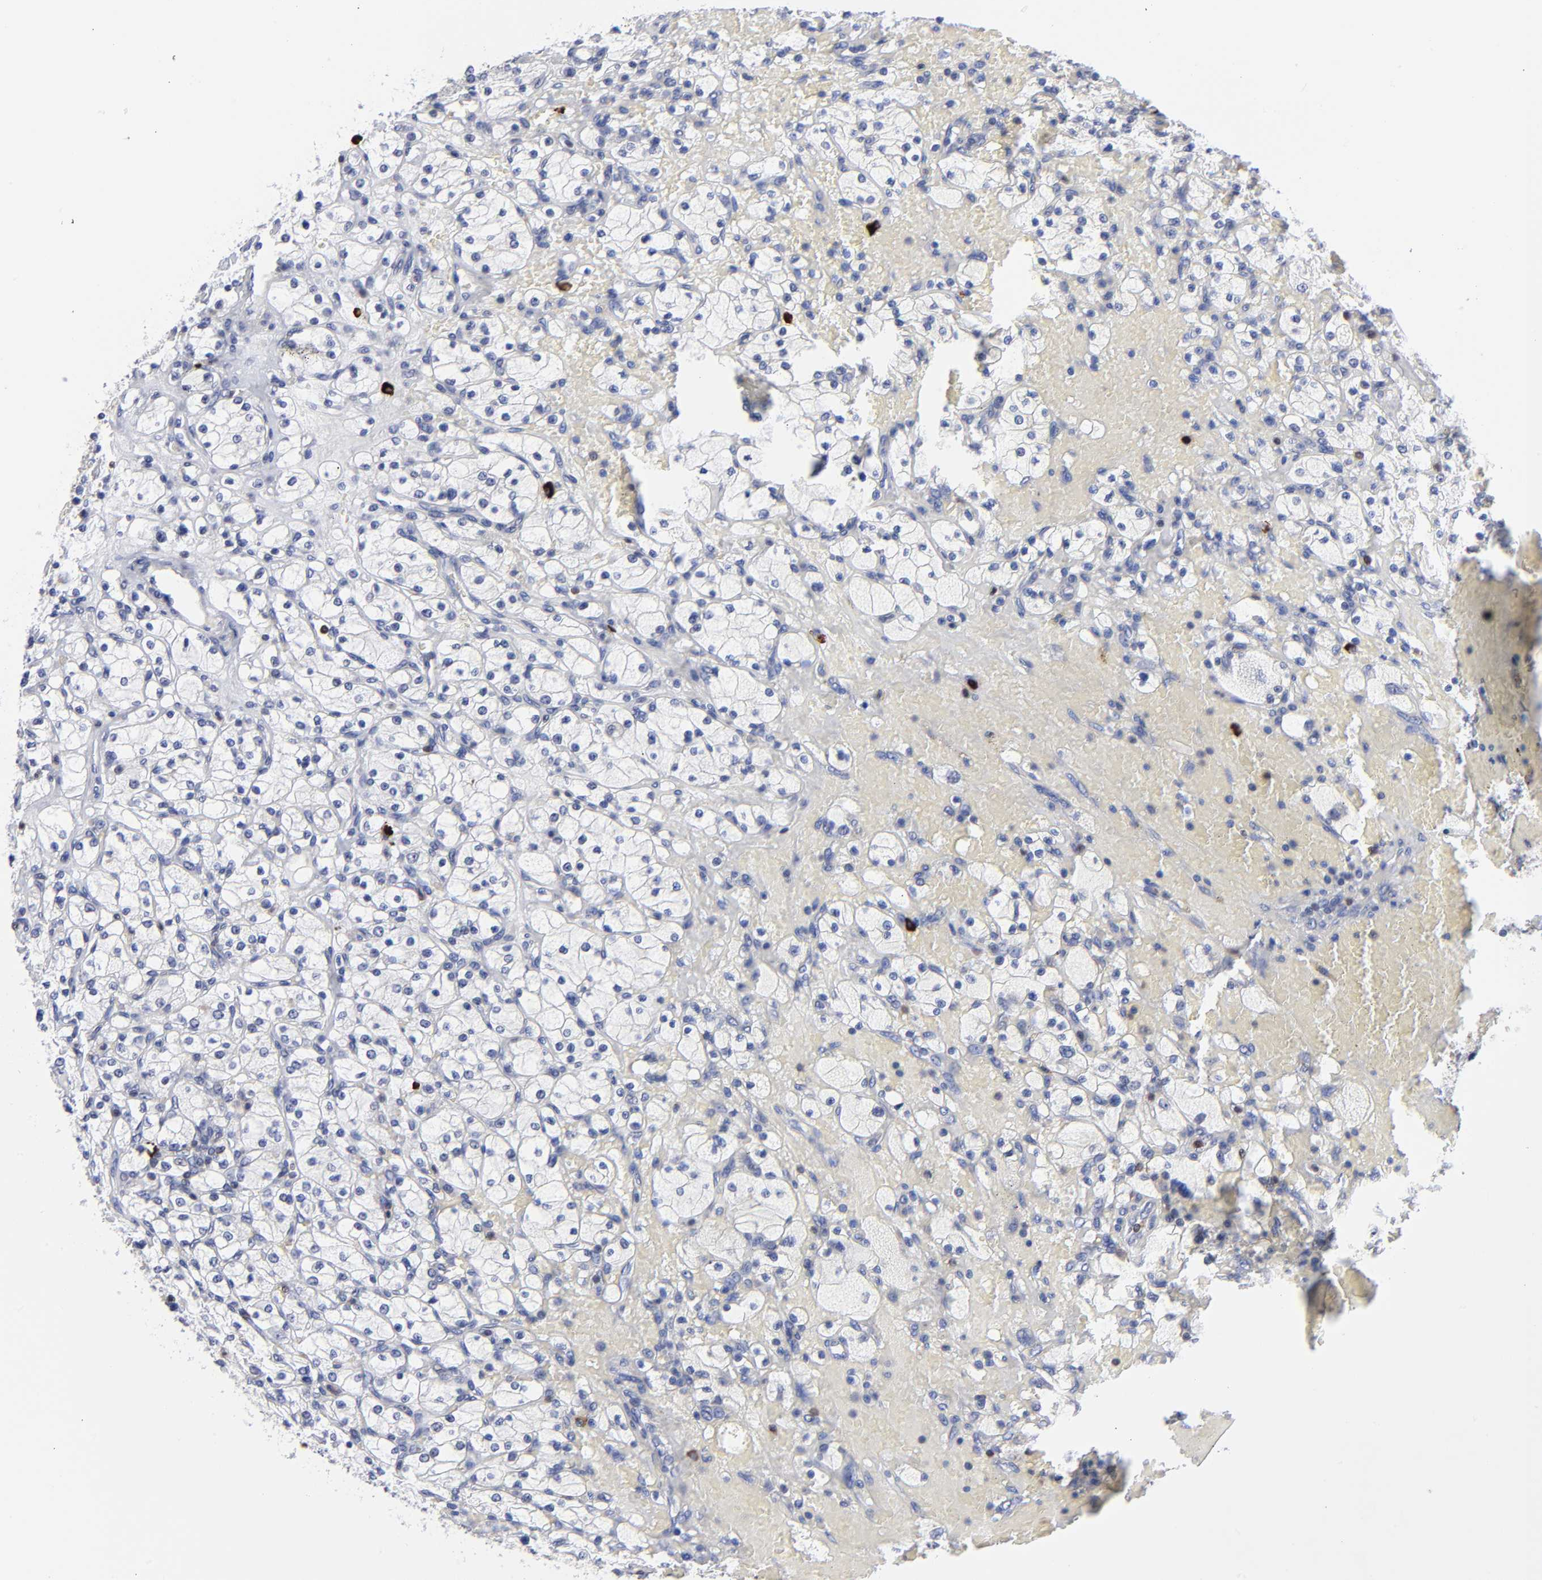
{"staining": {"intensity": "negative", "quantity": "none", "location": "none"}, "tissue": "renal cancer", "cell_type": "Tumor cells", "image_type": "cancer", "snomed": [{"axis": "morphology", "description": "Adenocarcinoma, NOS"}, {"axis": "topography", "description": "Kidney"}], "caption": "Immunohistochemistry (IHC) photomicrograph of neoplastic tissue: human adenocarcinoma (renal) stained with DAB (3,3'-diaminobenzidine) reveals no significant protein staining in tumor cells.", "gene": "TBXT", "patient": {"sex": "female", "age": 83}}